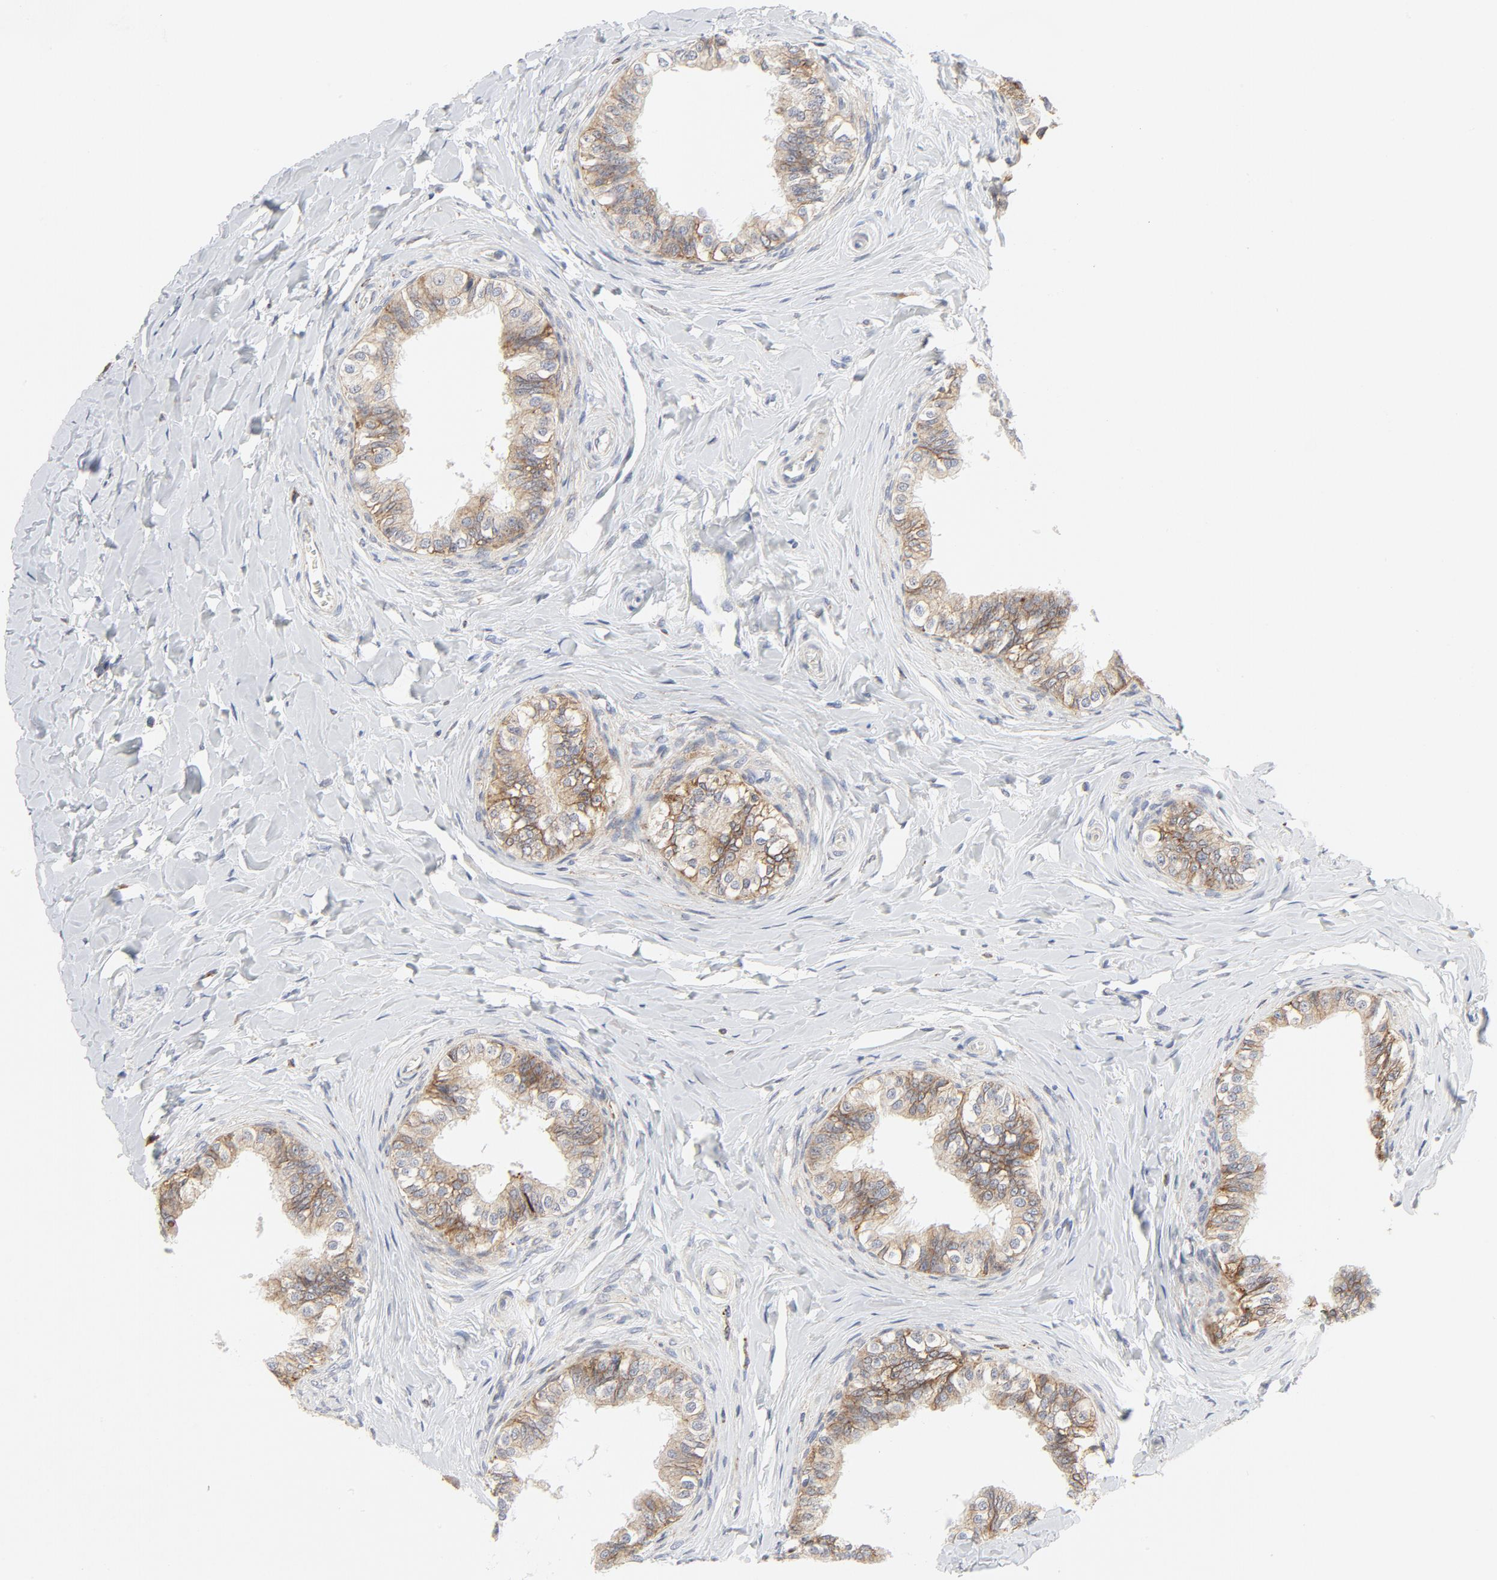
{"staining": {"intensity": "moderate", "quantity": ">75%", "location": "cytoplasmic/membranous"}, "tissue": "epididymis", "cell_type": "Glandular cells", "image_type": "normal", "snomed": [{"axis": "morphology", "description": "Normal tissue, NOS"}, {"axis": "topography", "description": "Soft tissue"}, {"axis": "topography", "description": "Epididymis"}], "caption": "The micrograph reveals staining of unremarkable epididymis, revealing moderate cytoplasmic/membranous protein expression (brown color) within glandular cells.", "gene": "LRP6", "patient": {"sex": "male", "age": 26}}